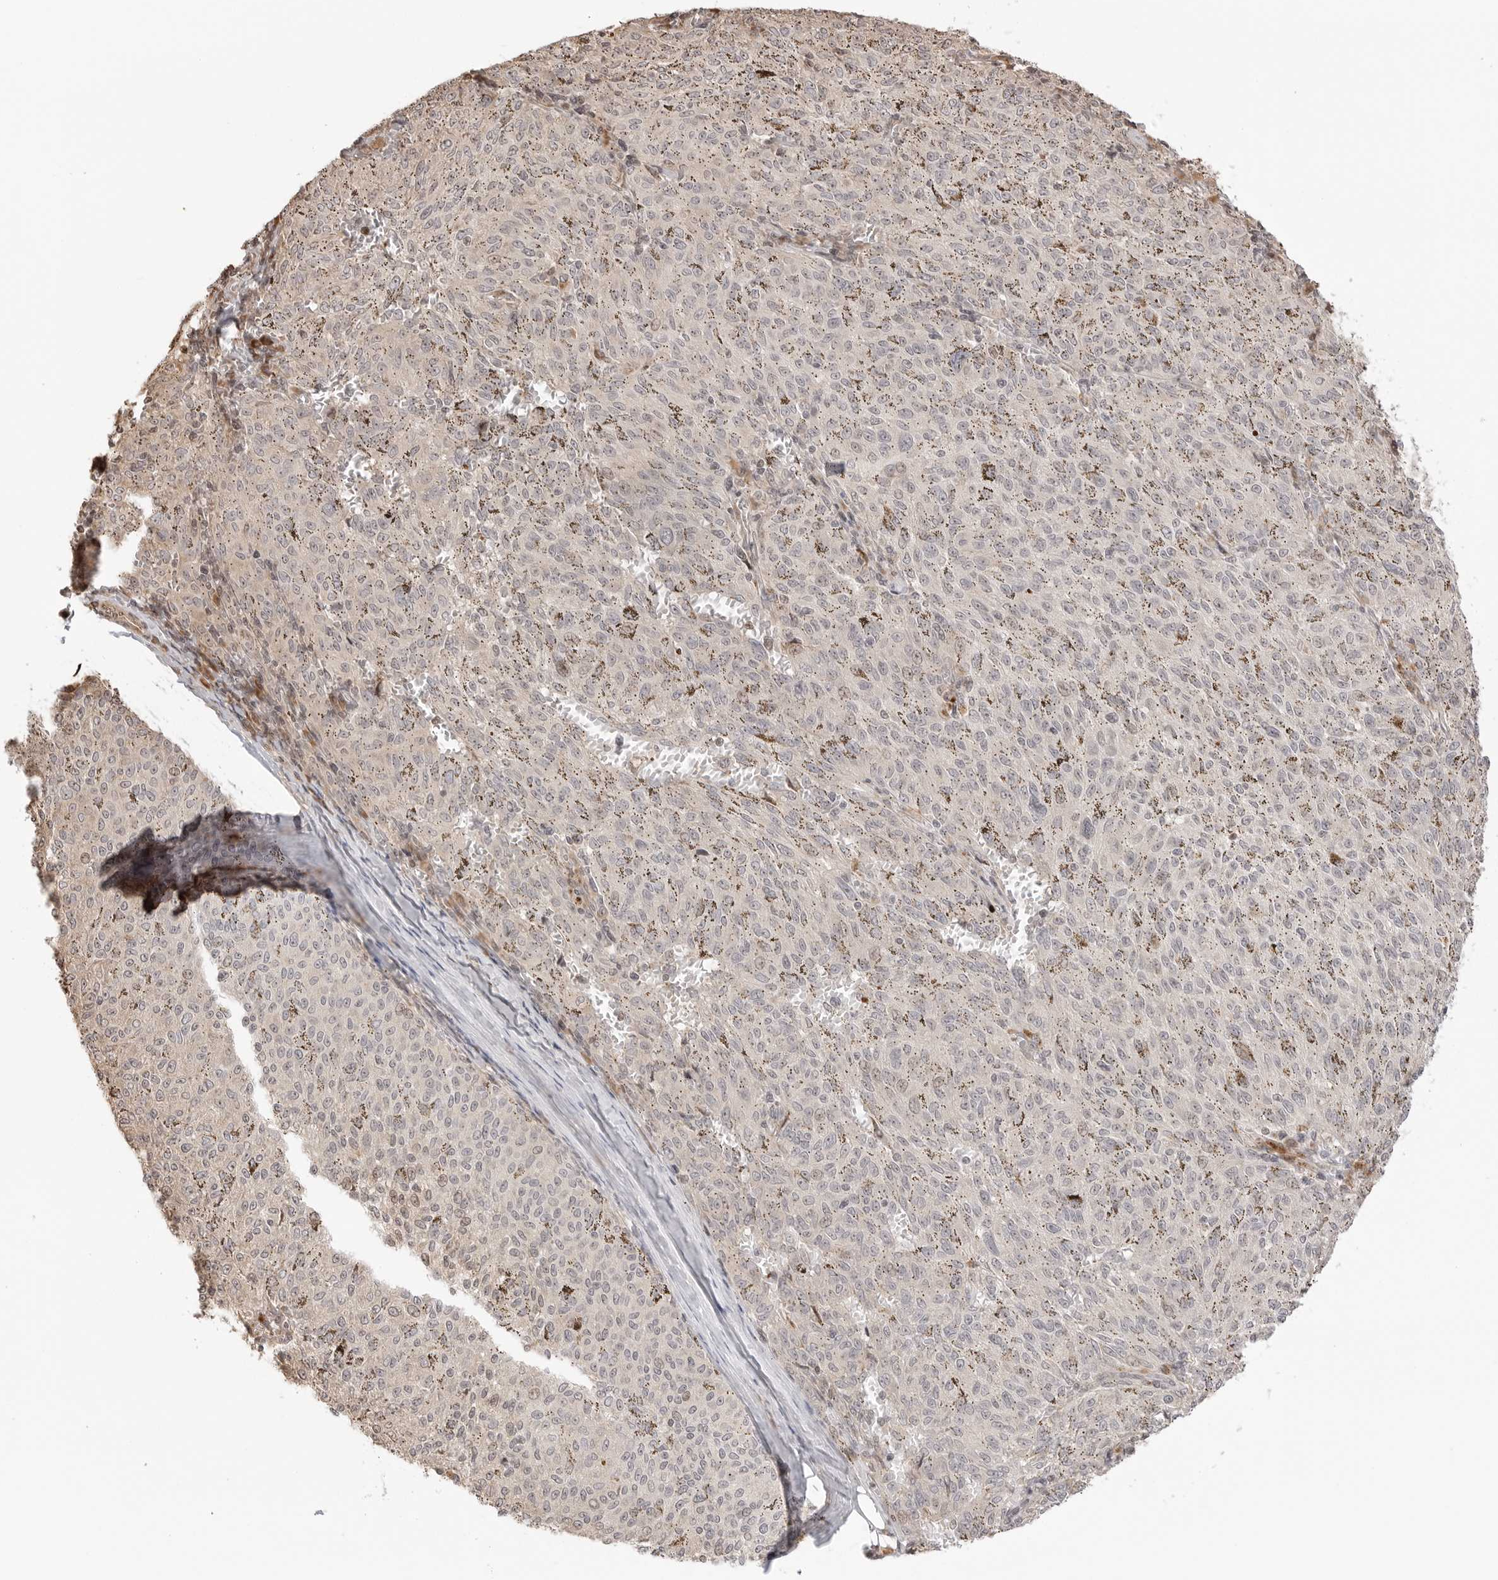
{"staining": {"intensity": "negative", "quantity": "none", "location": "none"}, "tissue": "melanoma", "cell_type": "Tumor cells", "image_type": "cancer", "snomed": [{"axis": "morphology", "description": "Malignant melanoma, NOS"}, {"axis": "topography", "description": "Skin"}], "caption": "Malignant melanoma stained for a protein using IHC demonstrates no expression tumor cells.", "gene": "FKBP14", "patient": {"sex": "female", "age": 72}}